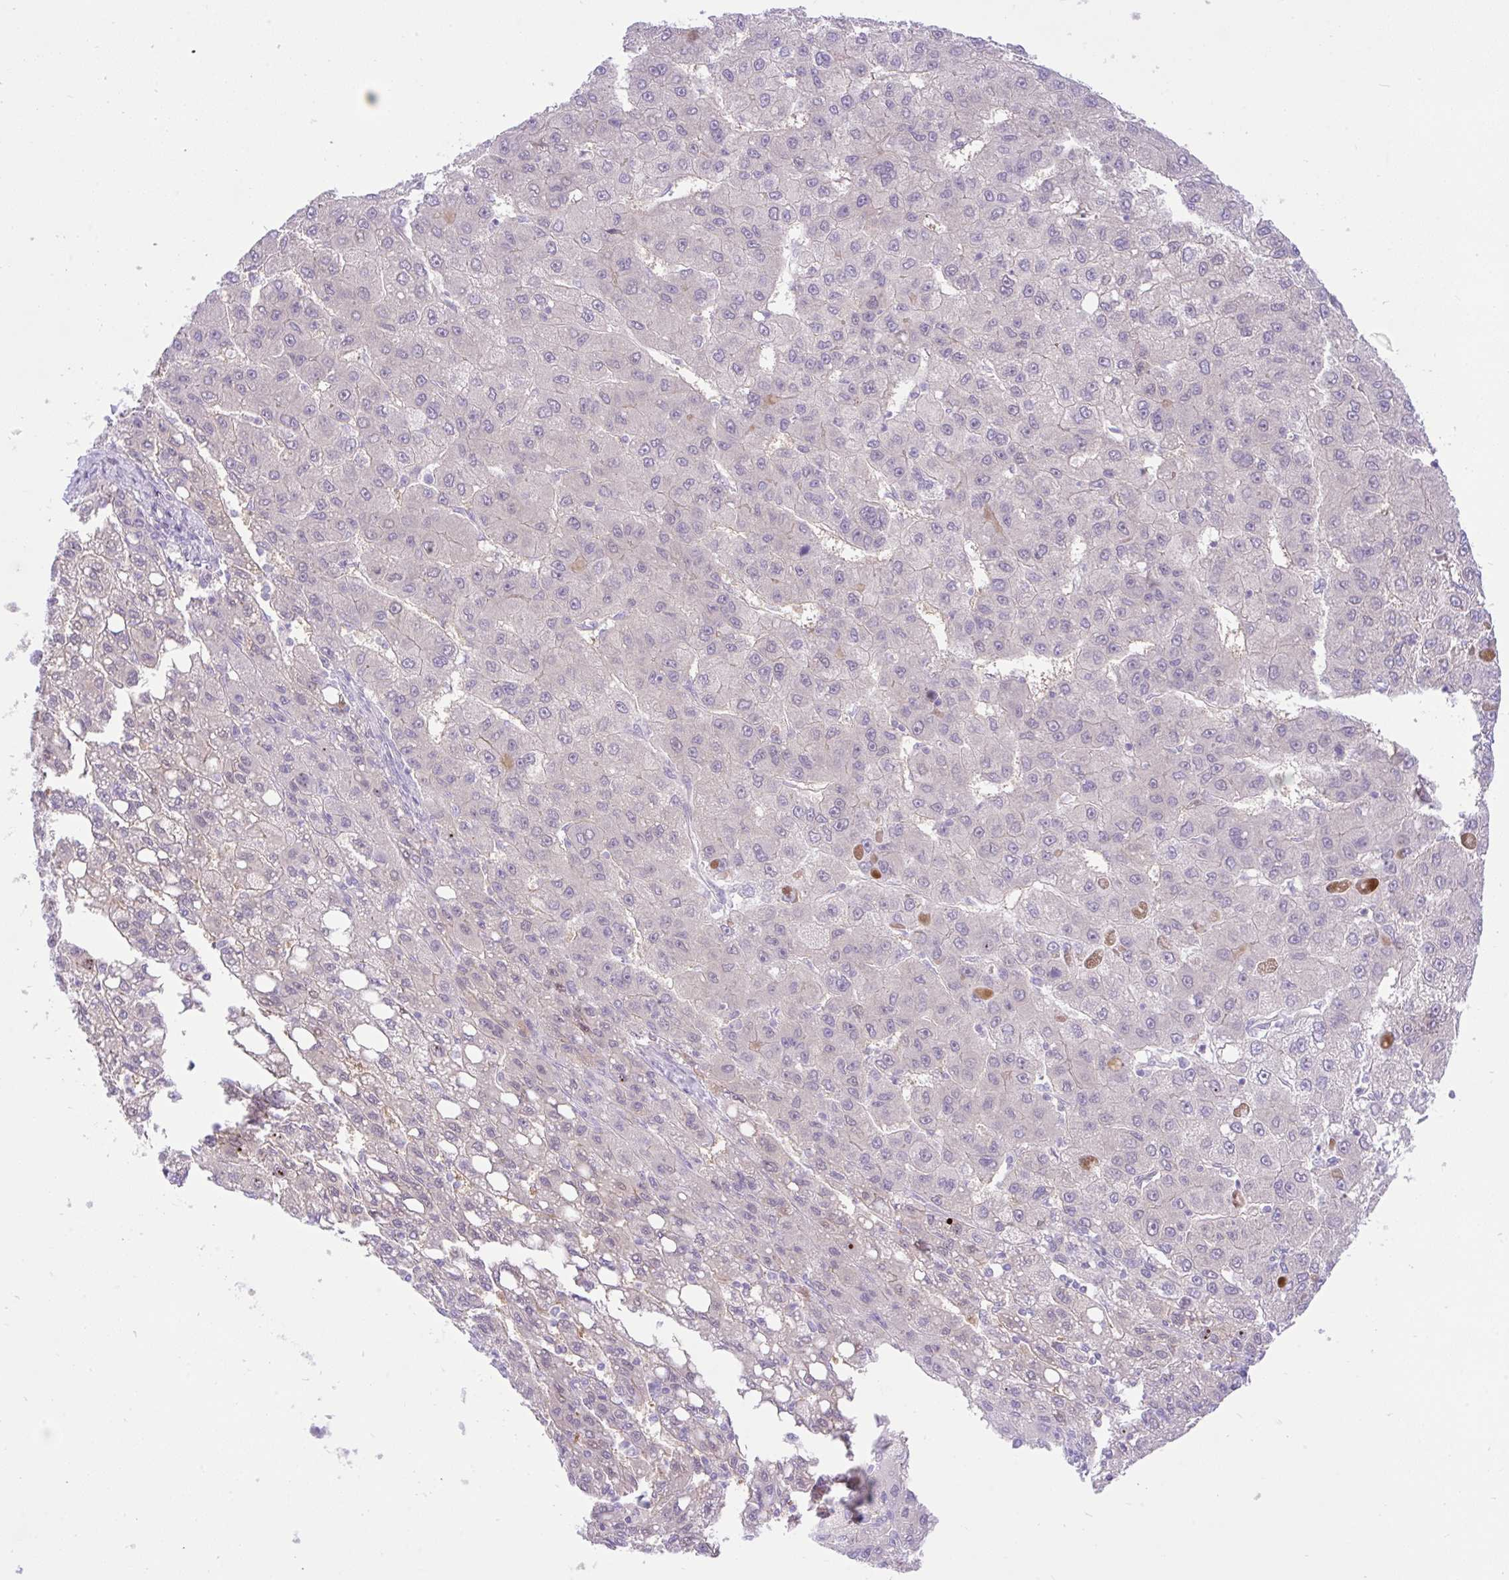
{"staining": {"intensity": "negative", "quantity": "none", "location": "none"}, "tissue": "liver cancer", "cell_type": "Tumor cells", "image_type": "cancer", "snomed": [{"axis": "morphology", "description": "Carcinoma, Hepatocellular, NOS"}, {"axis": "topography", "description": "Liver"}], "caption": "Tumor cells are negative for protein expression in human liver cancer.", "gene": "ZNF101", "patient": {"sex": "female", "age": 82}}